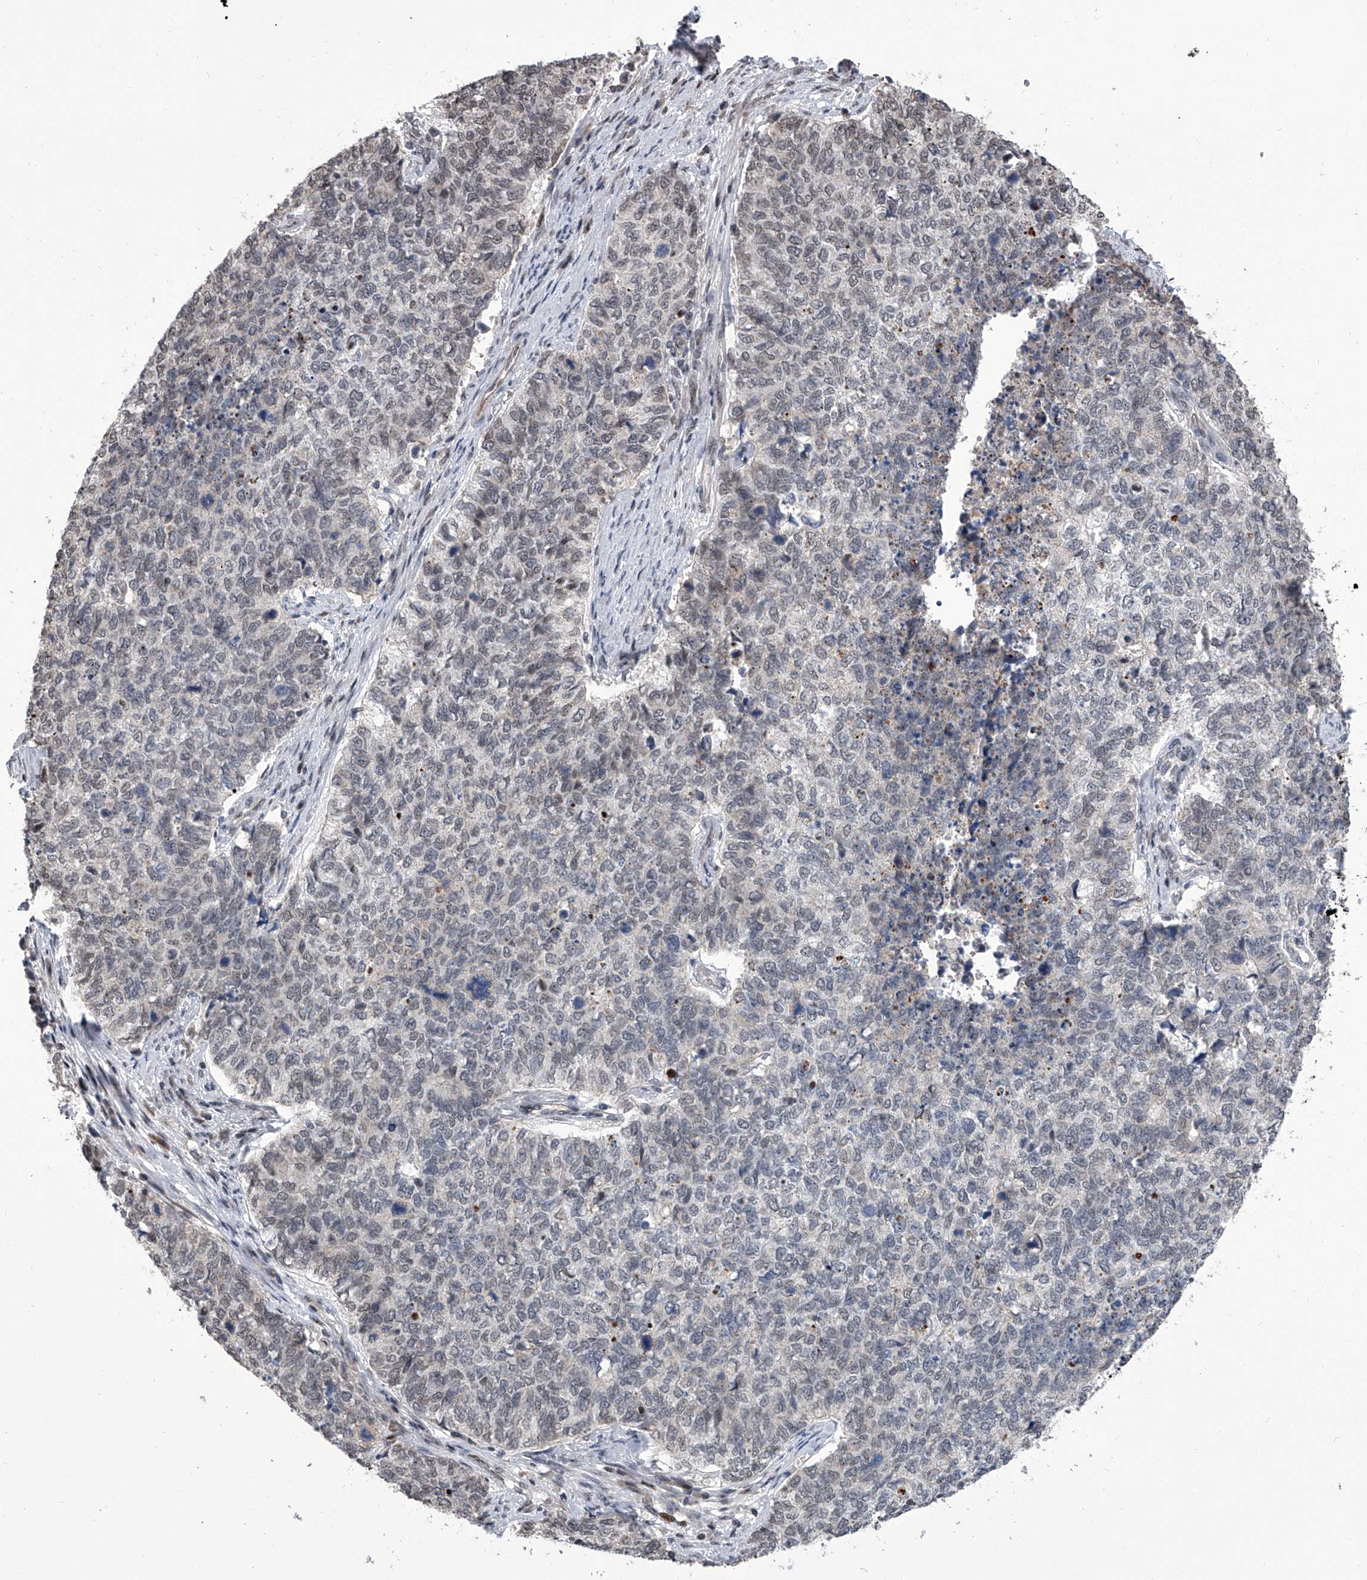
{"staining": {"intensity": "negative", "quantity": "none", "location": "none"}, "tissue": "cervical cancer", "cell_type": "Tumor cells", "image_type": "cancer", "snomed": [{"axis": "morphology", "description": "Squamous cell carcinoma, NOS"}, {"axis": "topography", "description": "Cervix"}], "caption": "Immunohistochemistry of human cervical cancer (squamous cell carcinoma) displays no staining in tumor cells. (DAB (3,3'-diaminobenzidine) immunohistochemistry (IHC), high magnification).", "gene": "ZNF426", "patient": {"sex": "female", "age": 63}}